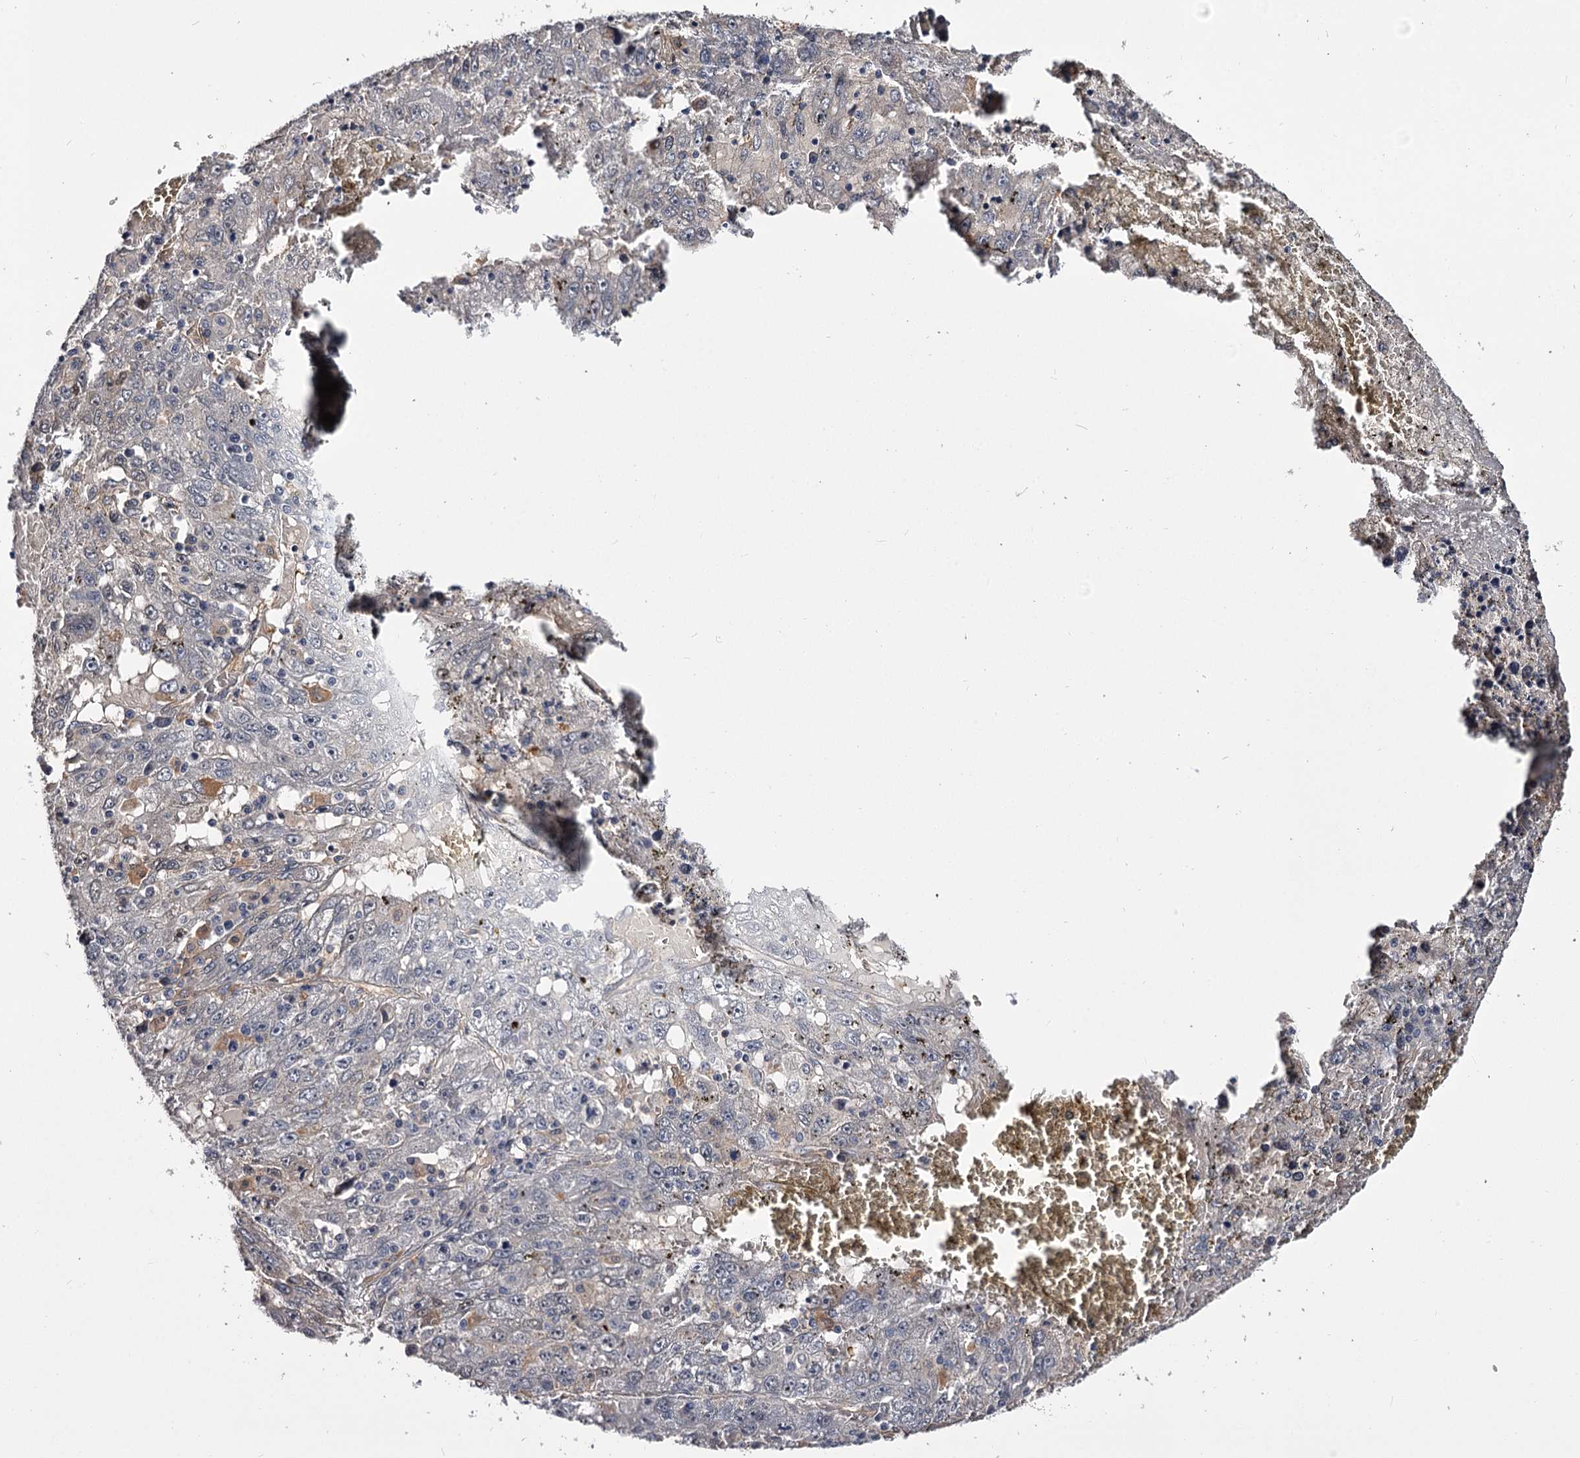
{"staining": {"intensity": "negative", "quantity": "none", "location": "none"}, "tissue": "liver cancer", "cell_type": "Tumor cells", "image_type": "cancer", "snomed": [{"axis": "morphology", "description": "Carcinoma, Hepatocellular, NOS"}, {"axis": "topography", "description": "Liver"}], "caption": "Tumor cells are negative for protein expression in human hepatocellular carcinoma (liver).", "gene": "GSTO1", "patient": {"sex": "male", "age": 49}}